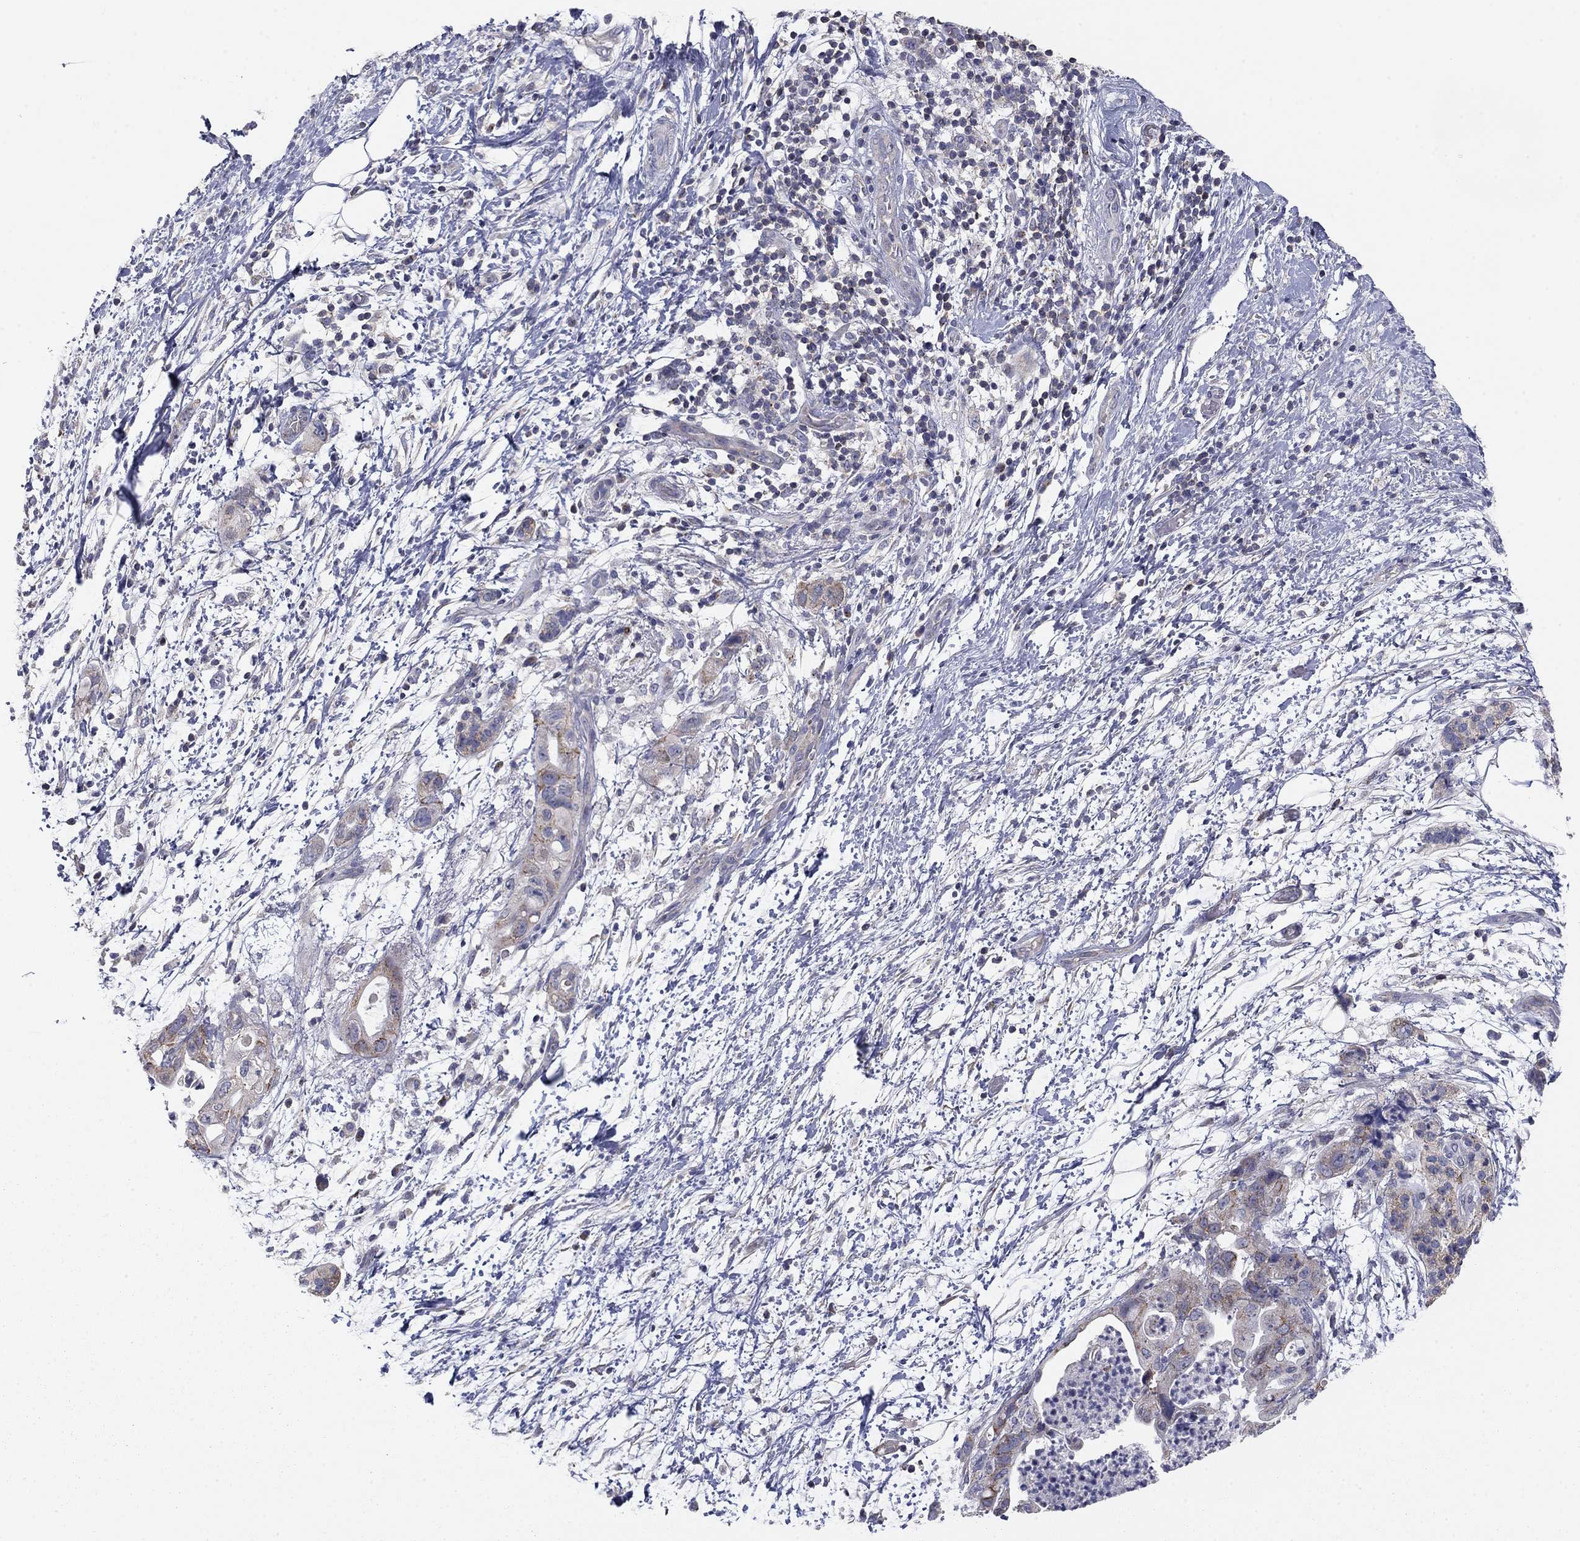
{"staining": {"intensity": "weak", "quantity": "<25%", "location": "cytoplasmic/membranous"}, "tissue": "pancreatic cancer", "cell_type": "Tumor cells", "image_type": "cancer", "snomed": [{"axis": "morphology", "description": "Adenocarcinoma, NOS"}, {"axis": "topography", "description": "Pancreas"}], "caption": "DAB (3,3'-diaminobenzidine) immunohistochemical staining of human adenocarcinoma (pancreatic) displays no significant expression in tumor cells.", "gene": "SEPTIN3", "patient": {"sex": "female", "age": 72}}